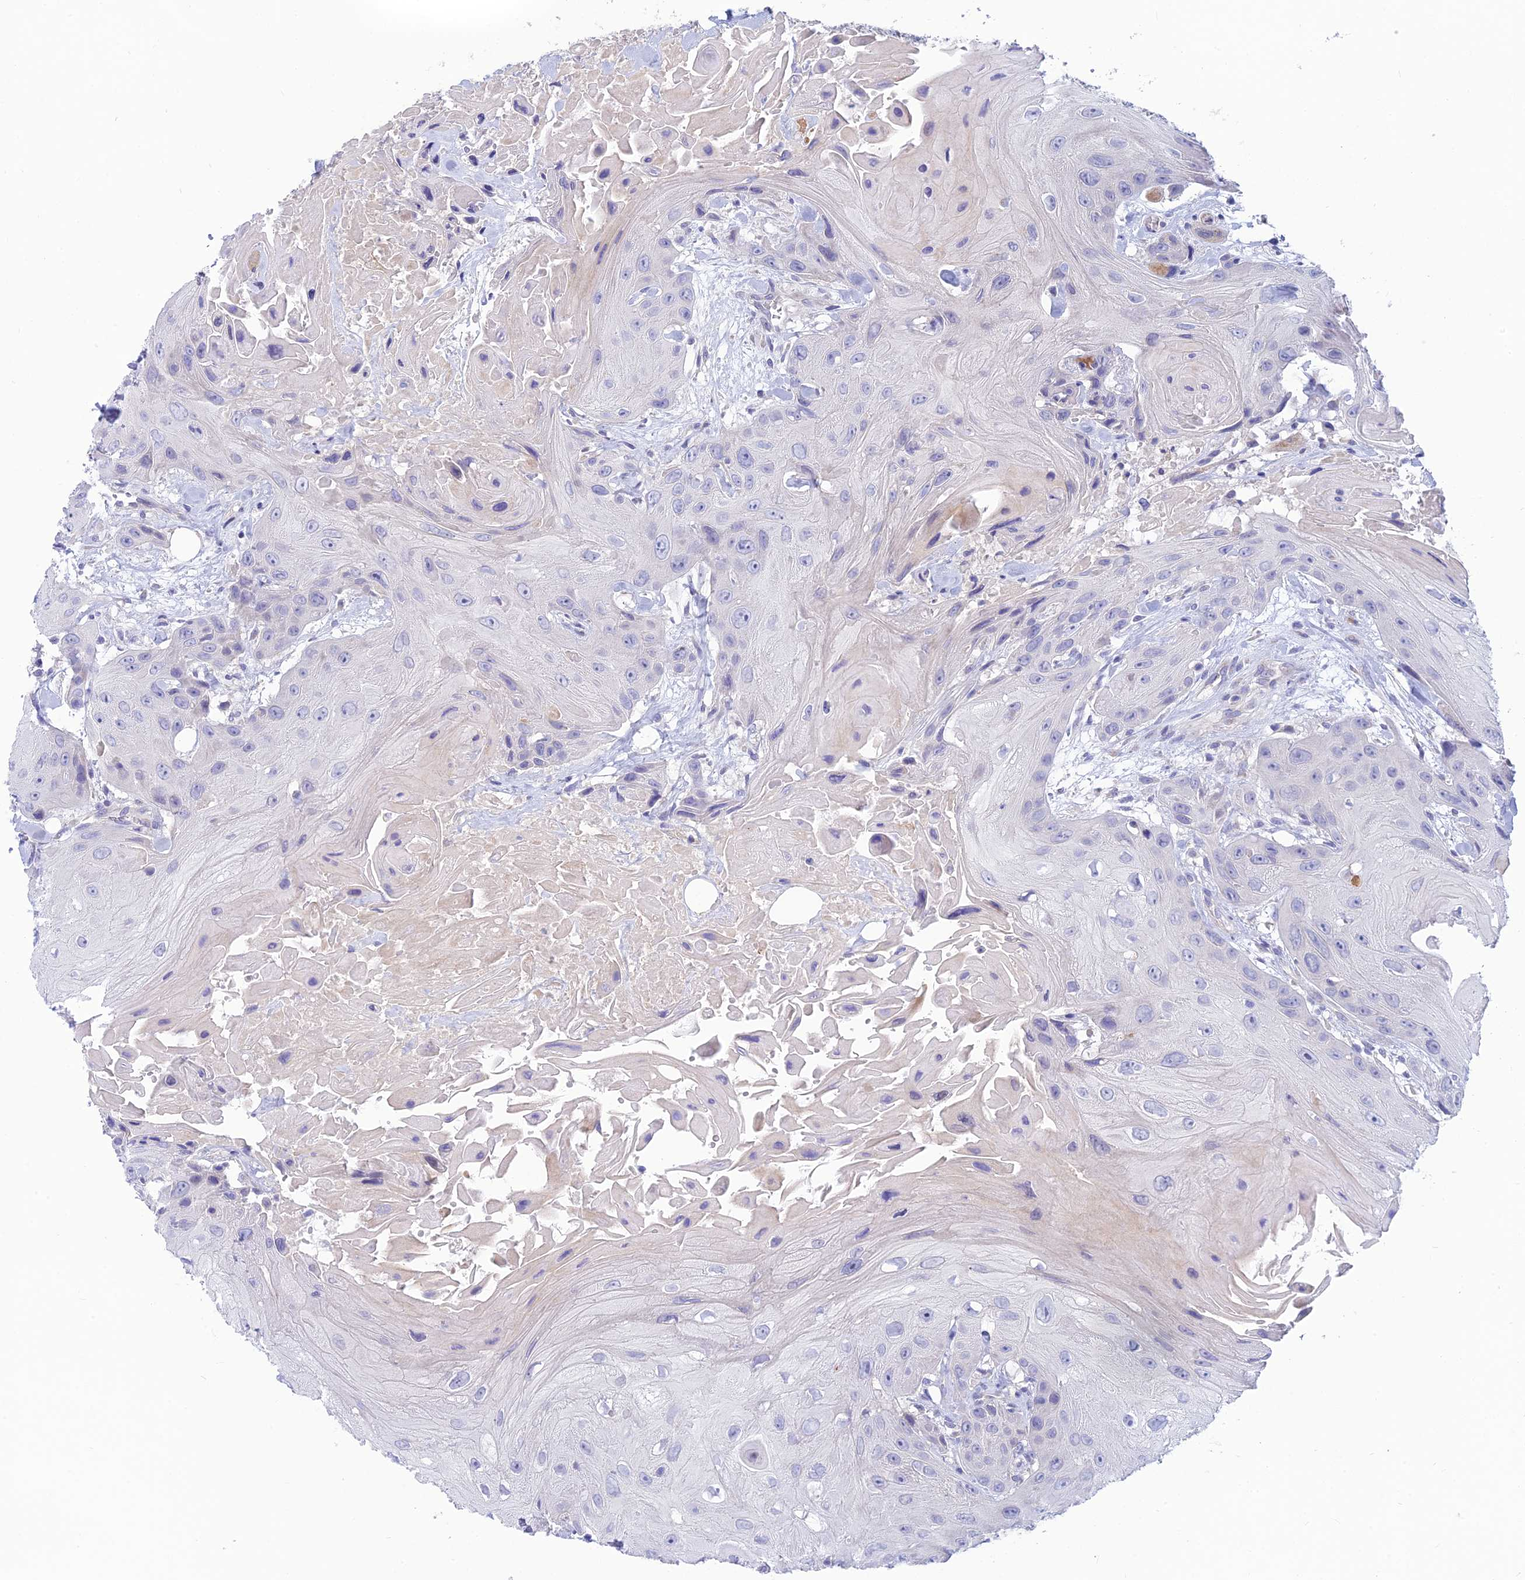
{"staining": {"intensity": "negative", "quantity": "none", "location": "none"}, "tissue": "head and neck cancer", "cell_type": "Tumor cells", "image_type": "cancer", "snomed": [{"axis": "morphology", "description": "Squamous cell carcinoma, NOS"}, {"axis": "topography", "description": "Head-Neck"}], "caption": "DAB (3,3'-diaminobenzidine) immunohistochemical staining of squamous cell carcinoma (head and neck) displays no significant expression in tumor cells.", "gene": "XPO7", "patient": {"sex": "male", "age": 81}}